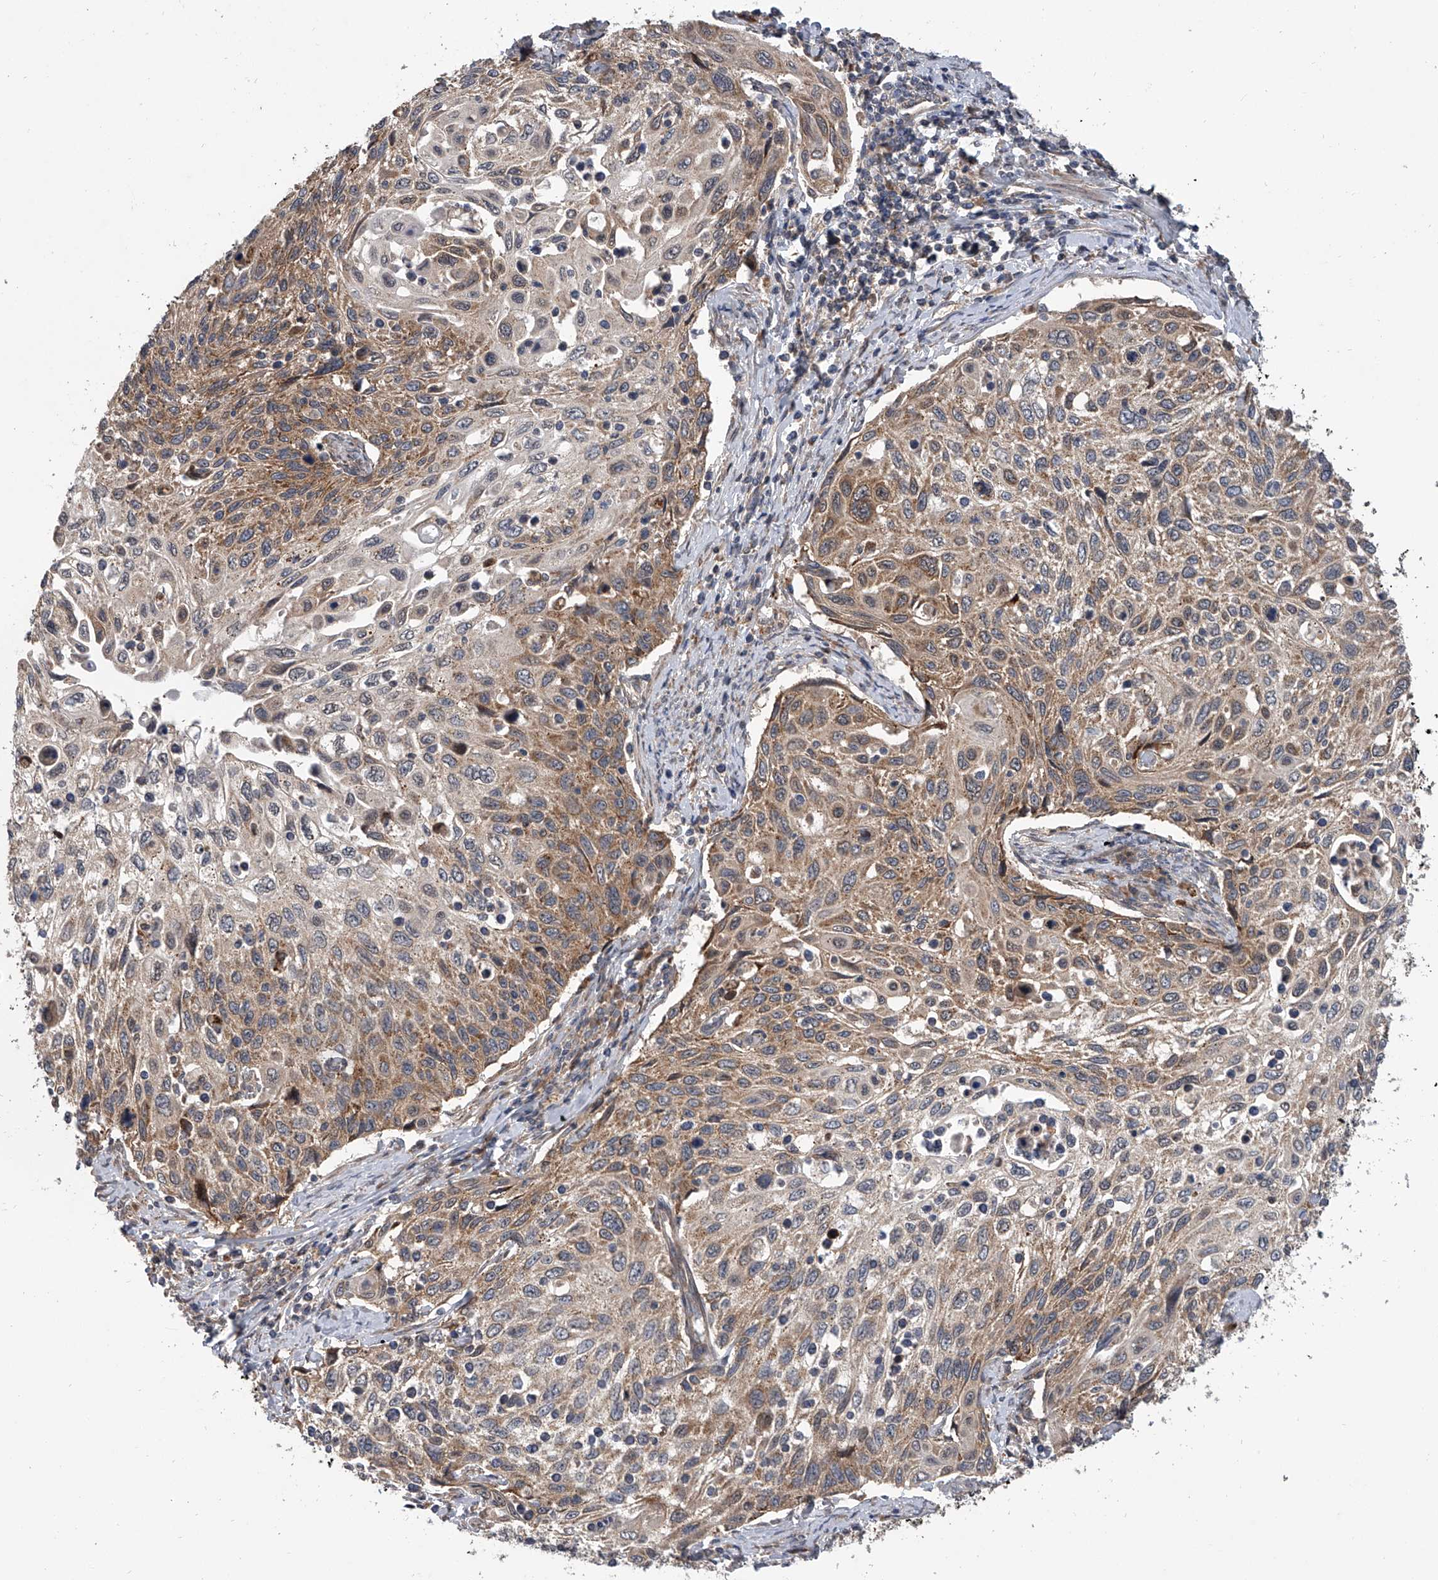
{"staining": {"intensity": "moderate", "quantity": ">75%", "location": "cytoplasmic/membranous"}, "tissue": "cervical cancer", "cell_type": "Tumor cells", "image_type": "cancer", "snomed": [{"axis": "morphology", "description": "Squamous cell carcinoma, NOS"}, {"axis": "topography", "description": "Cervix"}], "caption": "Immunohistochemistry (IHC) photomicrograph of neoplastic tissue: squamous cell carcinoma (cervical) stained using IHC shows medium levels of moderate protein expression localized specifically in the cytoplasmic/membranous of tumor cells, appearing as a cytoplasmic/membranous brown color.", "gene": "GEMIN8", "patient": {"sex": "female", "age": 70}}